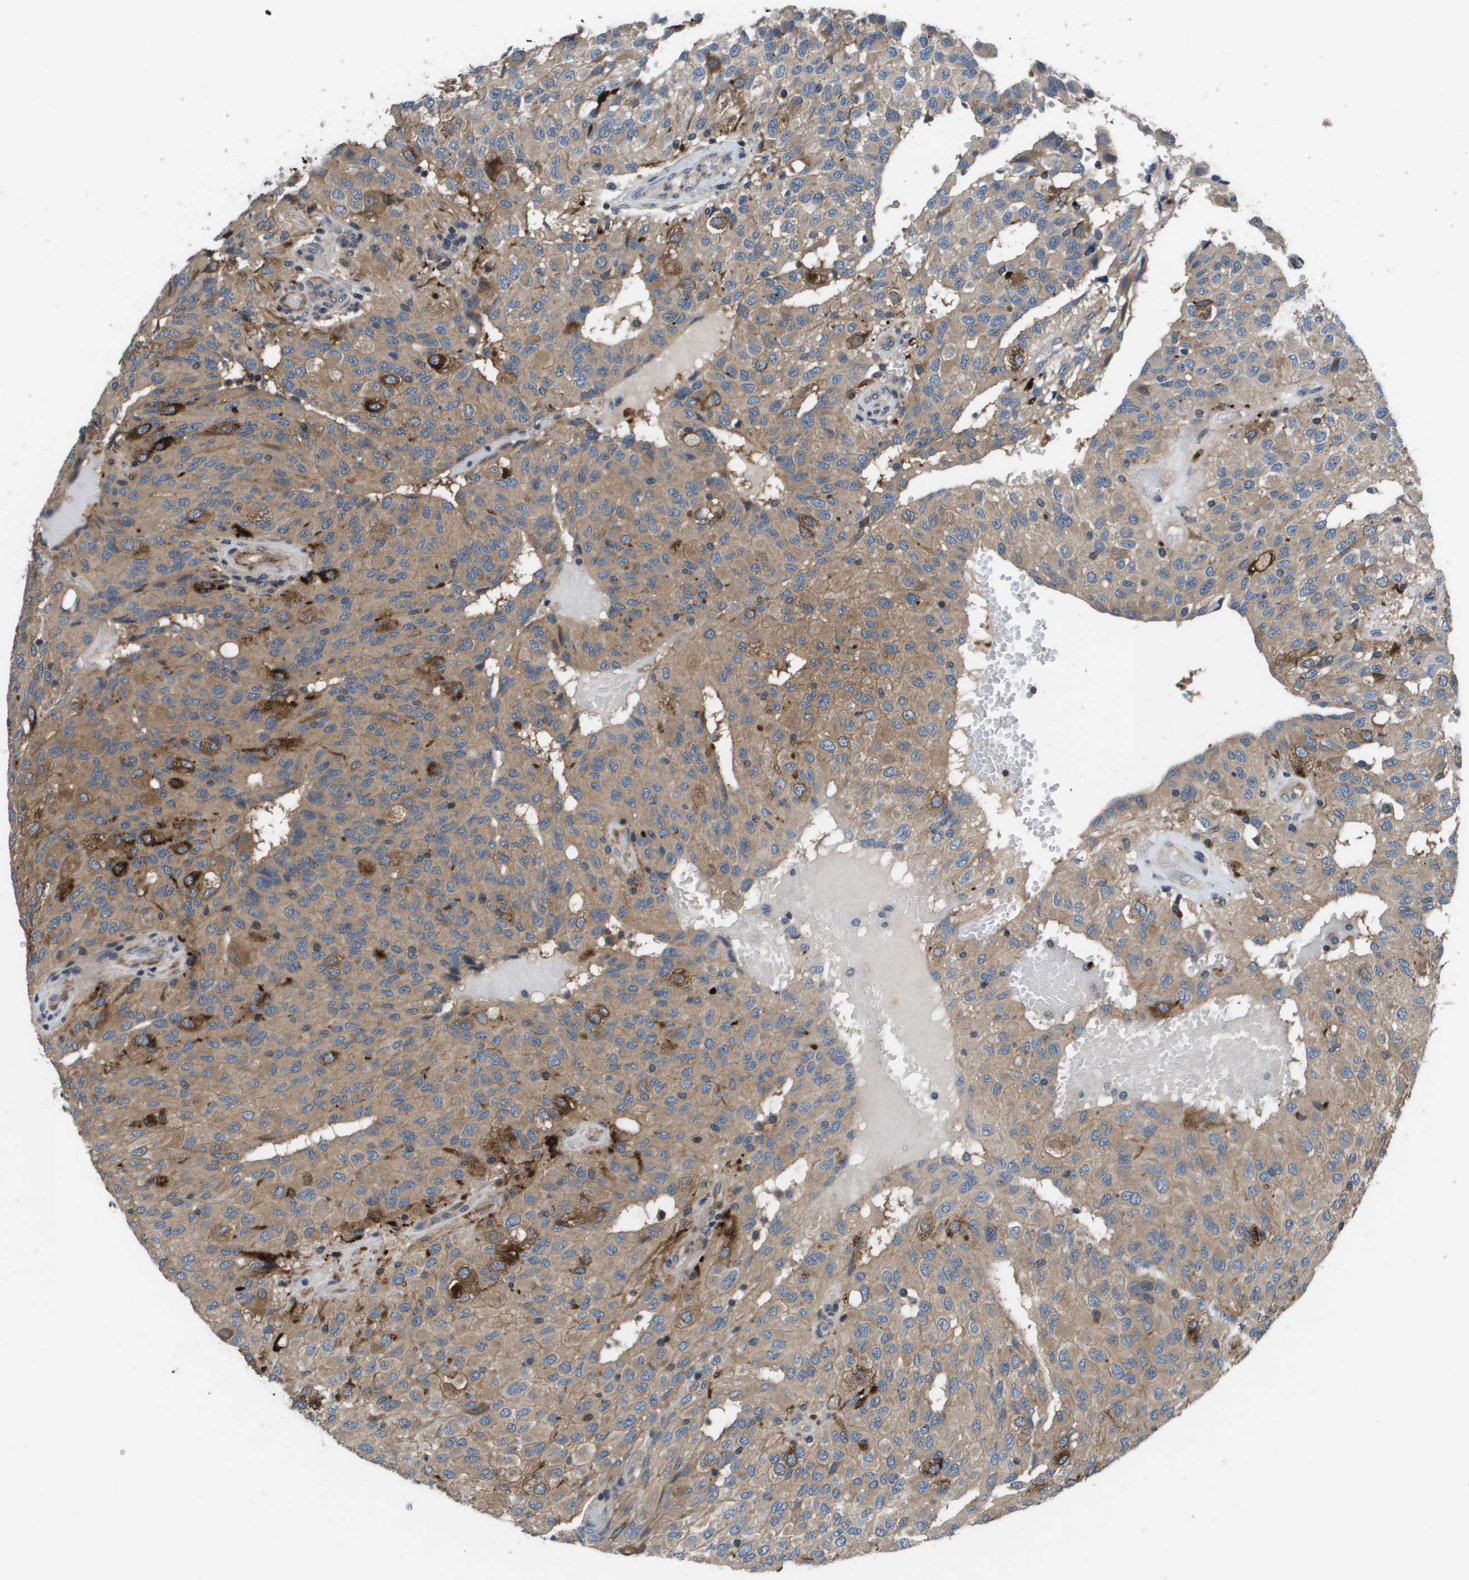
{"staining": {"intensity": "weak", "quantity": ">75%", "location": "cytoplasmic/membranous"}, "tissue": "glioma", "cell_type": "Tumor cells", "image_type": "cancer", "snomed": [{"axis": "morphology", "description": "Glioma, malignant, High grade"}, {"axis": "topography", "description": "Brain"}], "caption": "The immunohistochemical stain highlights weak cytoplasmic/membranous staining in tumor cells of malignant glioma (high-grade) tissue. The protein is shown in brown color, while the nuclei are stained blue.", "gene": "ENPP5", "patient": {"sex": "male", "age": 32}}